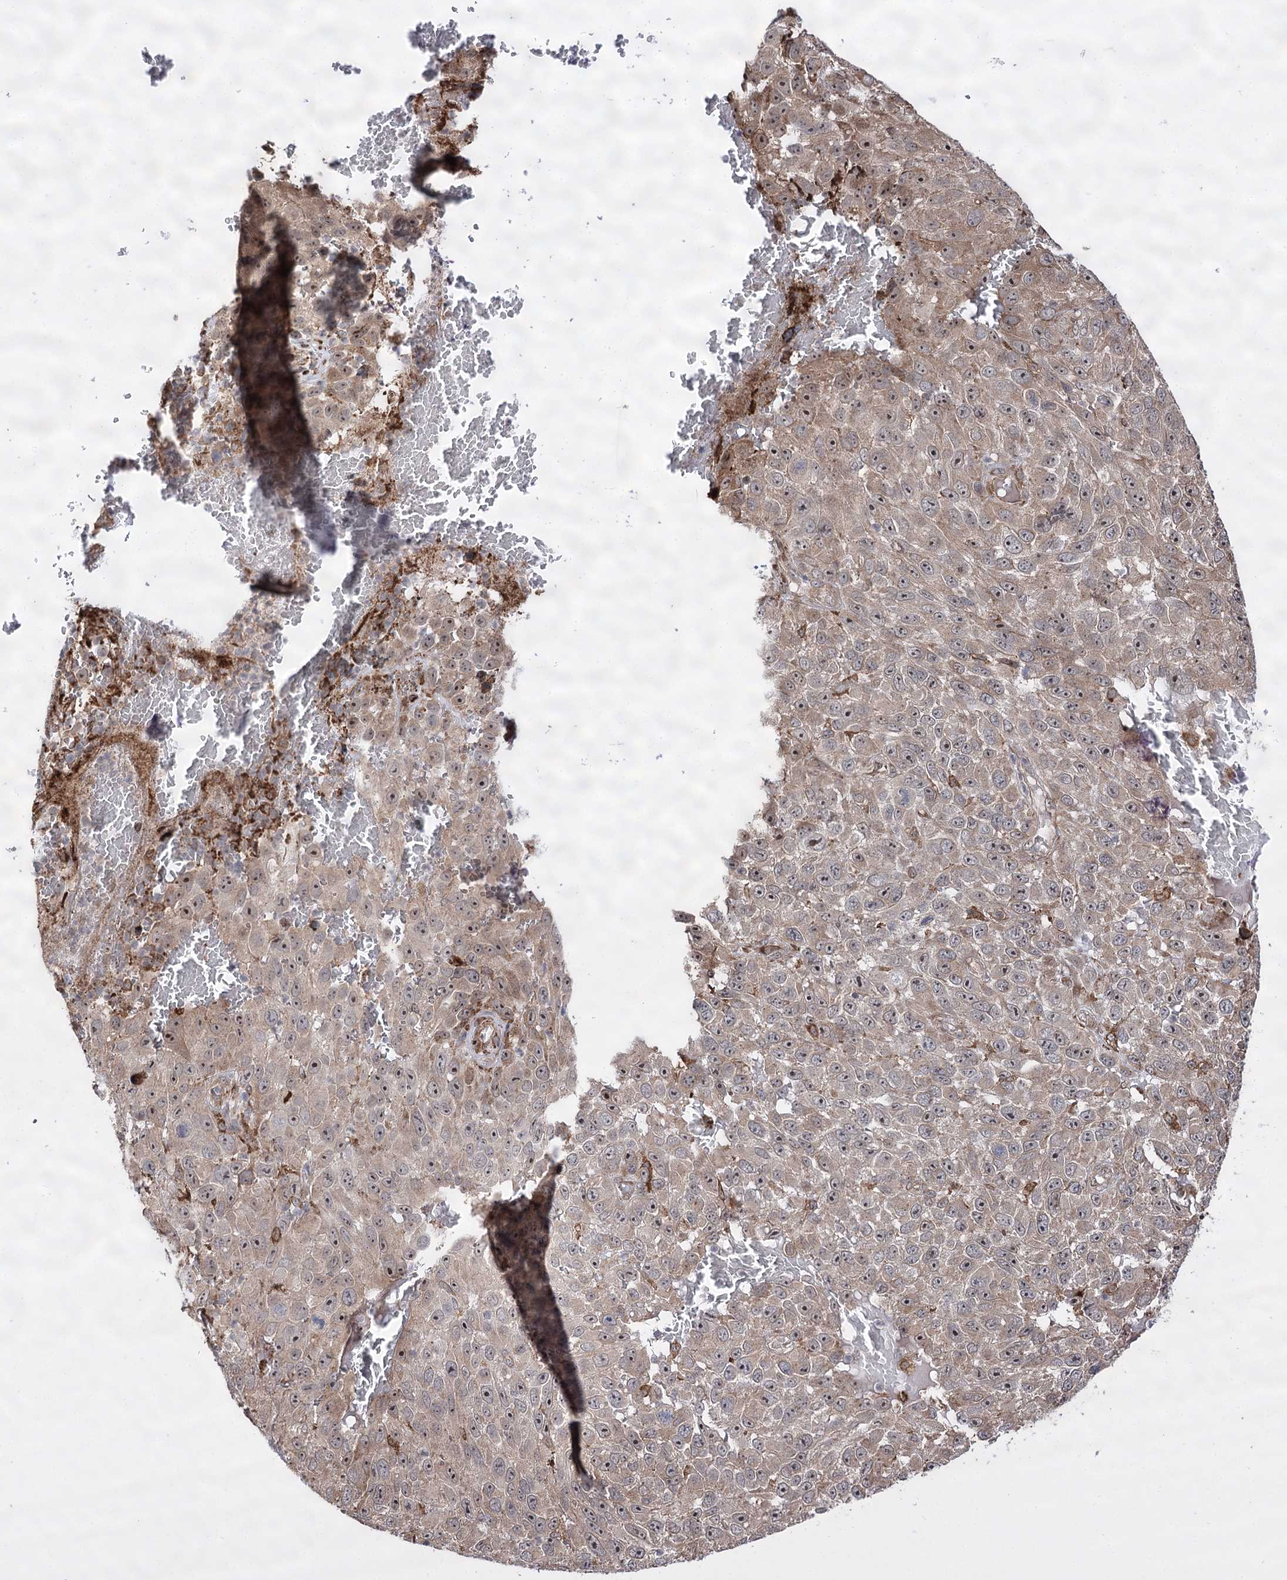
{"staining": {"intensity": "weak", "quantity": ">75%", "location": "cytoplasmic/membranous,nuclear"}, "tissue": "melanoma", "cell_type": "Tumor cells", "image_type": "cancer", "snomed": [{"axis": "morphology", "description": "Malignant melanoma, NOS"}, {"axis": "topography", "description": "Skin"}], "caption": "An immunohistochemistry image of neoplastic tissue is shown. Protein staining in brown labels weak cytoplasmic/membranous and nuclear positivity in melanoma within tumor cells.", "gene": "FANCL", "patient": {"sex": "female", "age": 96}}